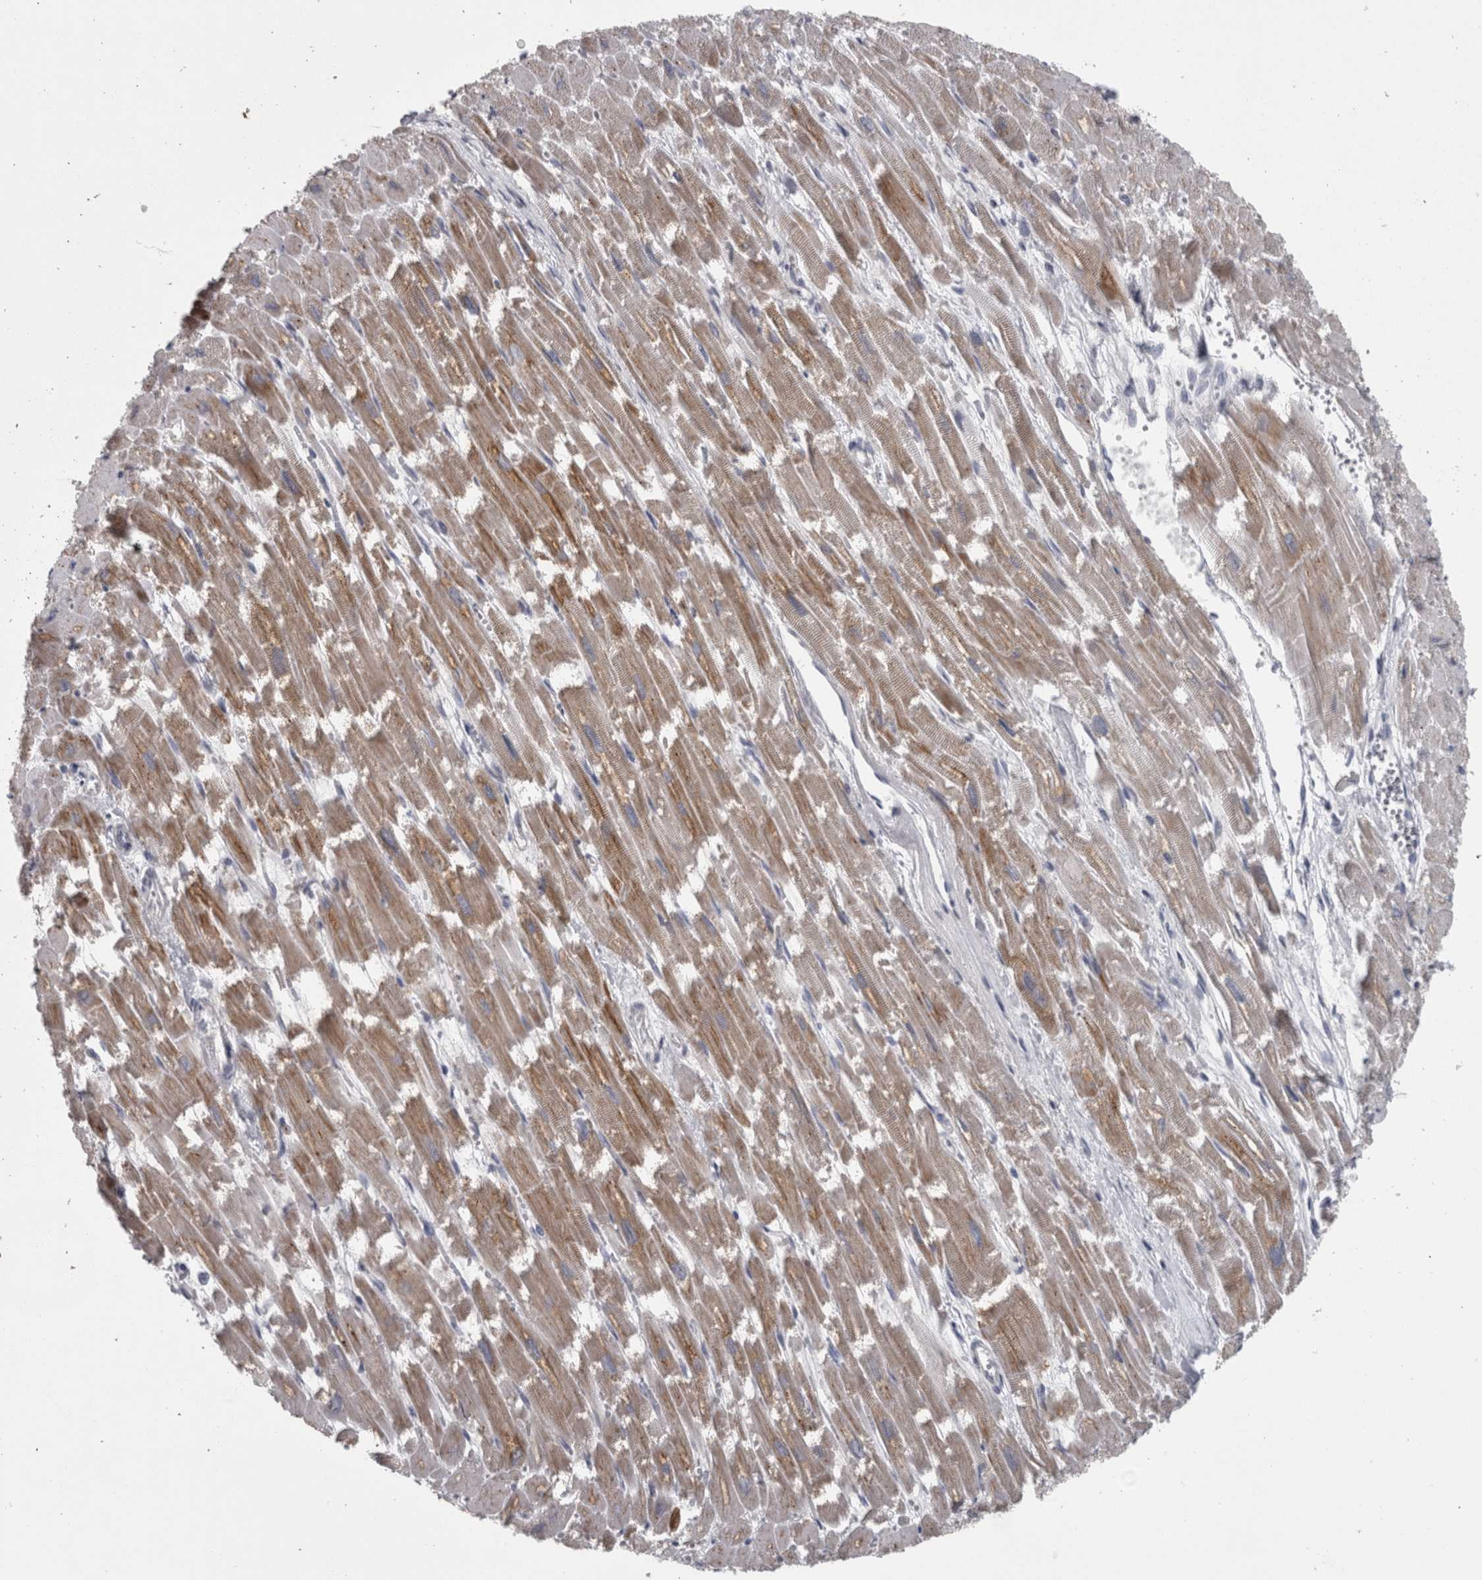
{"staining": {"intensity": "moderate", "quantity": "25%-75%", "location": "cytoplasmic/membranous"}, "tissue": "heart muscle", "cell_type": "Cardiomyocytes", "image_type": "normal", "snomed": [{"axis": "morphology", "description": "Normal tissue, NOS"}, {"axis": "topography", "description": "Heart"}], "caption": "A high-resolution micrograph shows immunohistochemistry staining of normal heart muscle, which reveals moderate cytoplasmic/membranous expression in approximately 25%-75% of cardiomyocytes.", "gene": "DBT", "patient": {"sex": "male", "age": 54}}